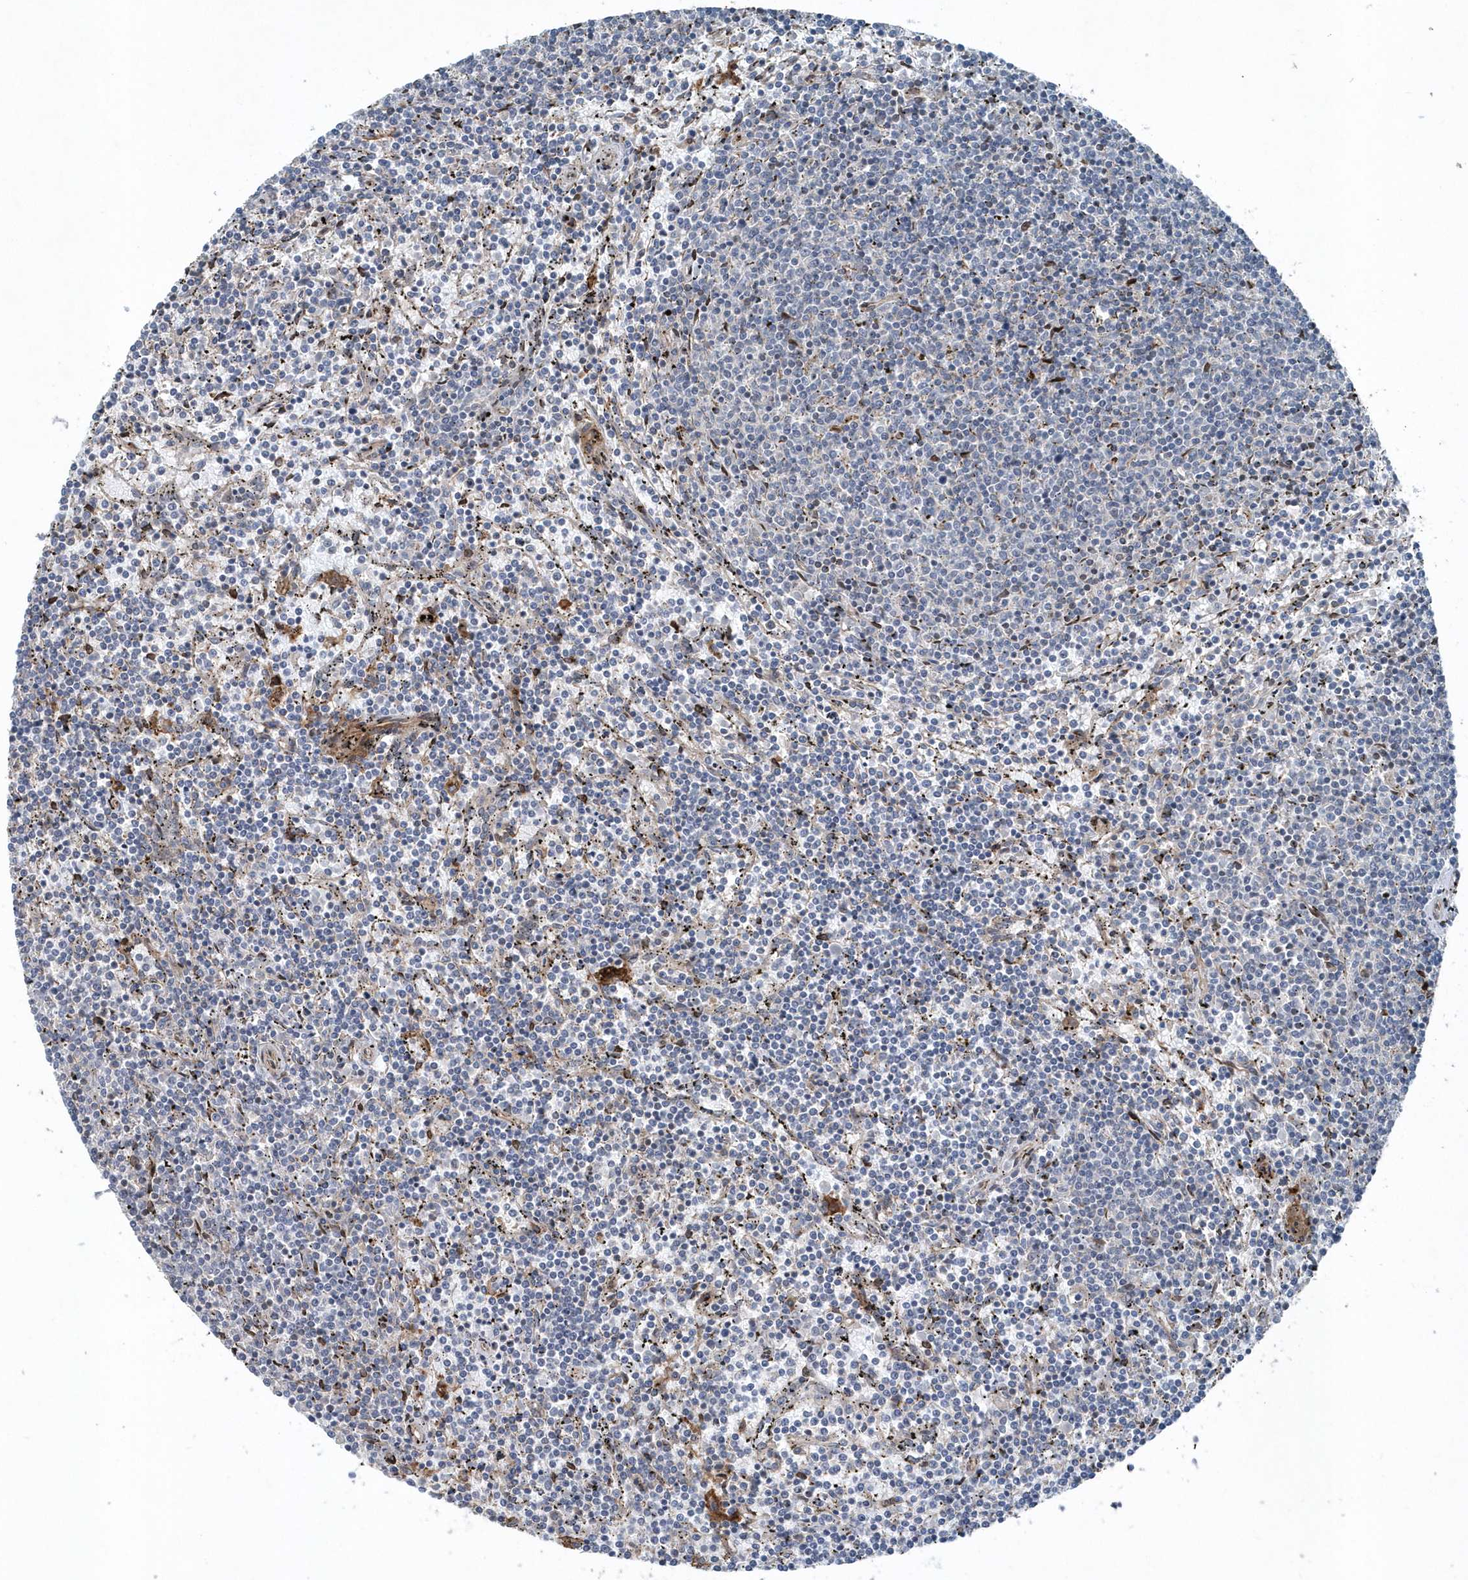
{"staining": {"intensity": "negative", "quantity": "none", "location": "none"}, "tissue": "lymphoma", "cell_type": "Tumor cells", "image_type": "cancer", "snomed": [{"axis": "morphology", "description": "Malignant lymphoma, non-Hodgkin's type, Low grade"}, {"axis": "topography", "description": "Spleen"}], "caption": "Immunohistochemical staining of malignant lymphoma, non-Hodgkin's type (low-grade) reveals no significant positivity in tumor cells. (DAB immunohistochemistry (IHC) visualized using brightfield microscopy, high magnification).", "gene": "MCC", "patient": {"sex": "female", "age": 50}}